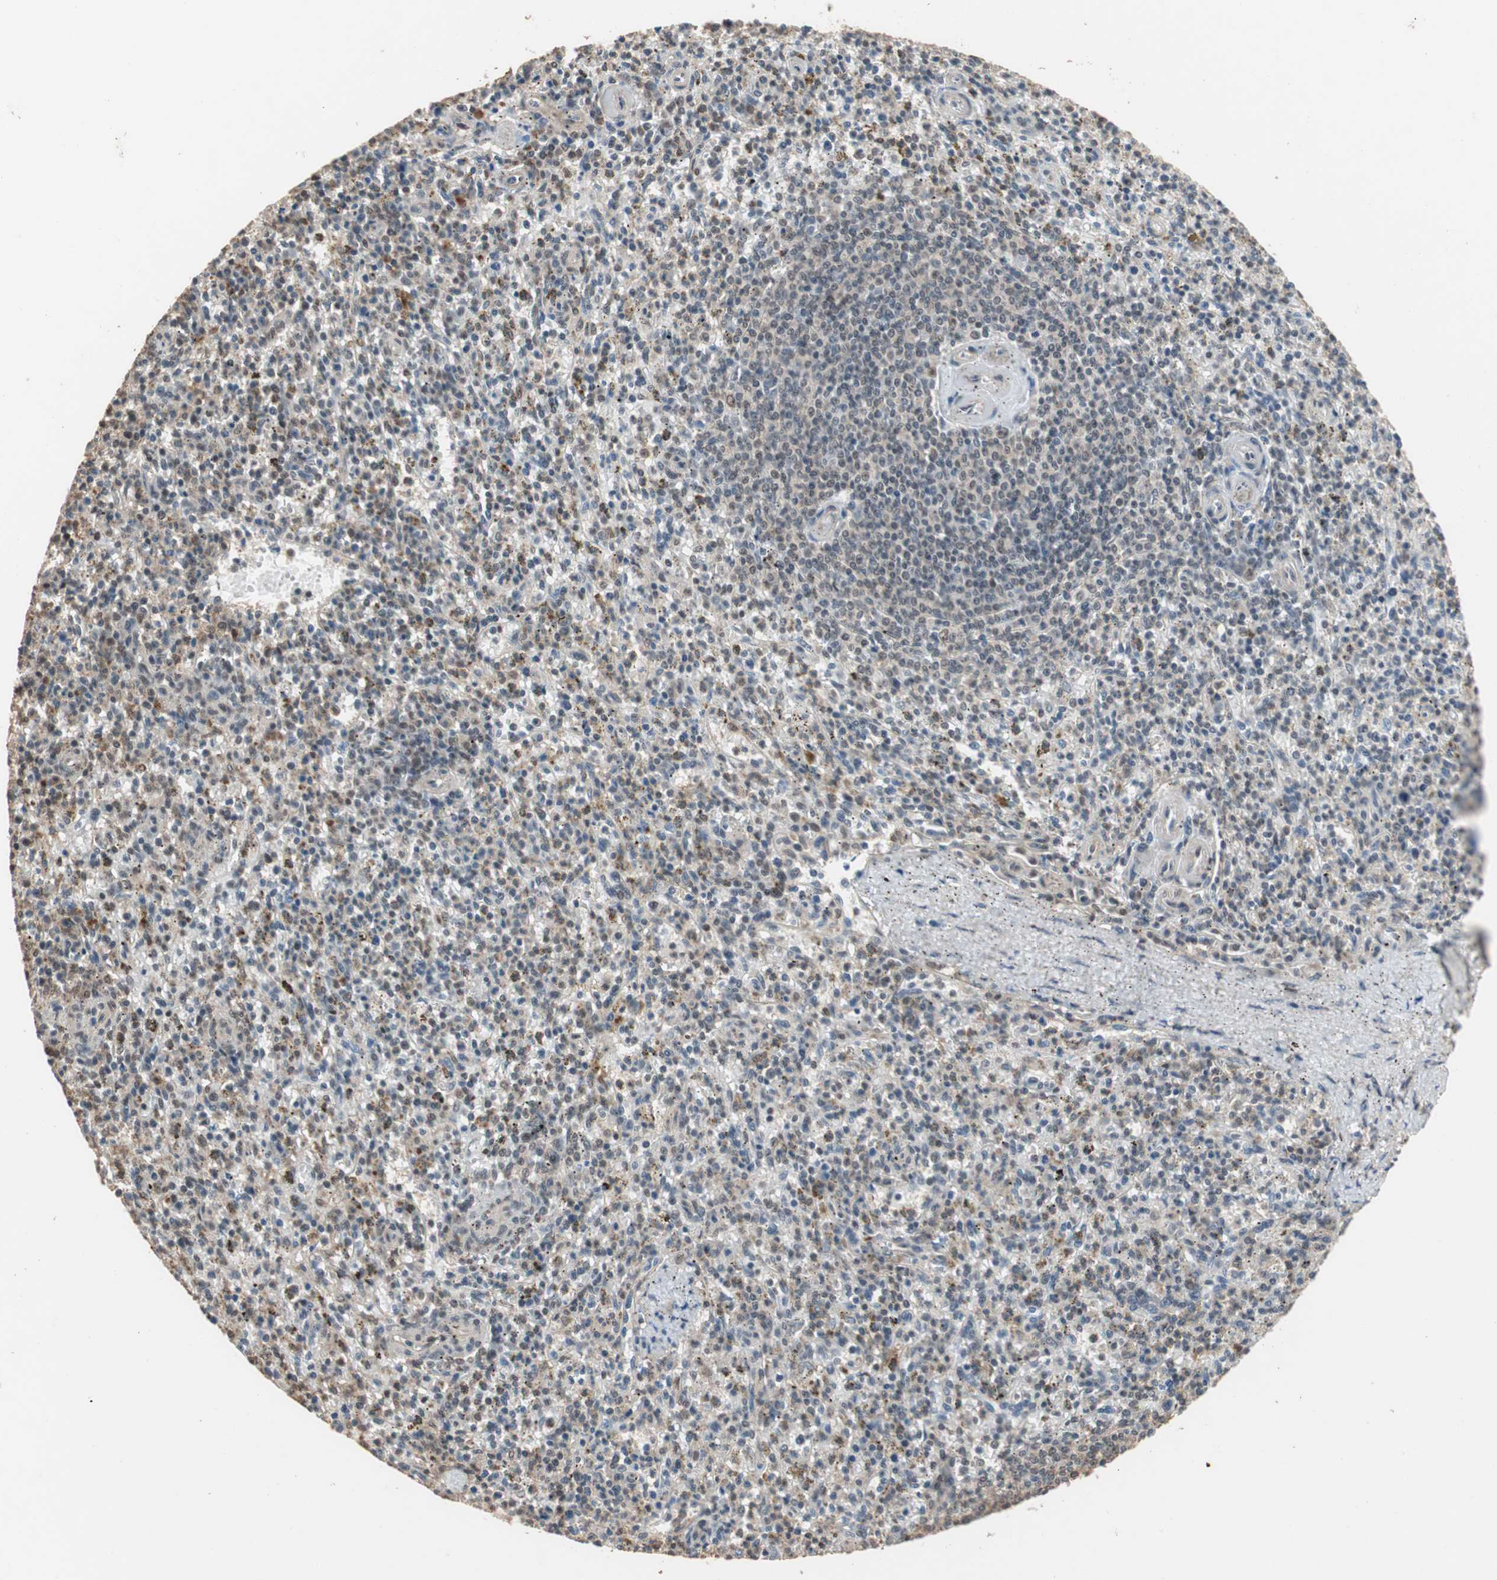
{"staining": {"intensity": "moderate", "quantity": "25%-75%", "location": "cytoplasmic/membranous,nuclear"}, "tissue": "spleen", "cell_type": "Cells in red pulp", "image_type": "normal", "snomed": [{"axis": "morphology", "description": "Normal tissue, NOS"}, {"axis": "topography", "description": "Spleen"}], "caption": "Immunohistochemistry (IHC) of unremarkable human spleen reveals medium levels of moderate cytoplasmic/membranous,nuclear positivity in about 25%-75% of cells in red pulp. (Brightfield microscopy of DAB IHC at high magnification).", "gene": "CDC5L", "patient": {"sex": "male", "age": 72}}